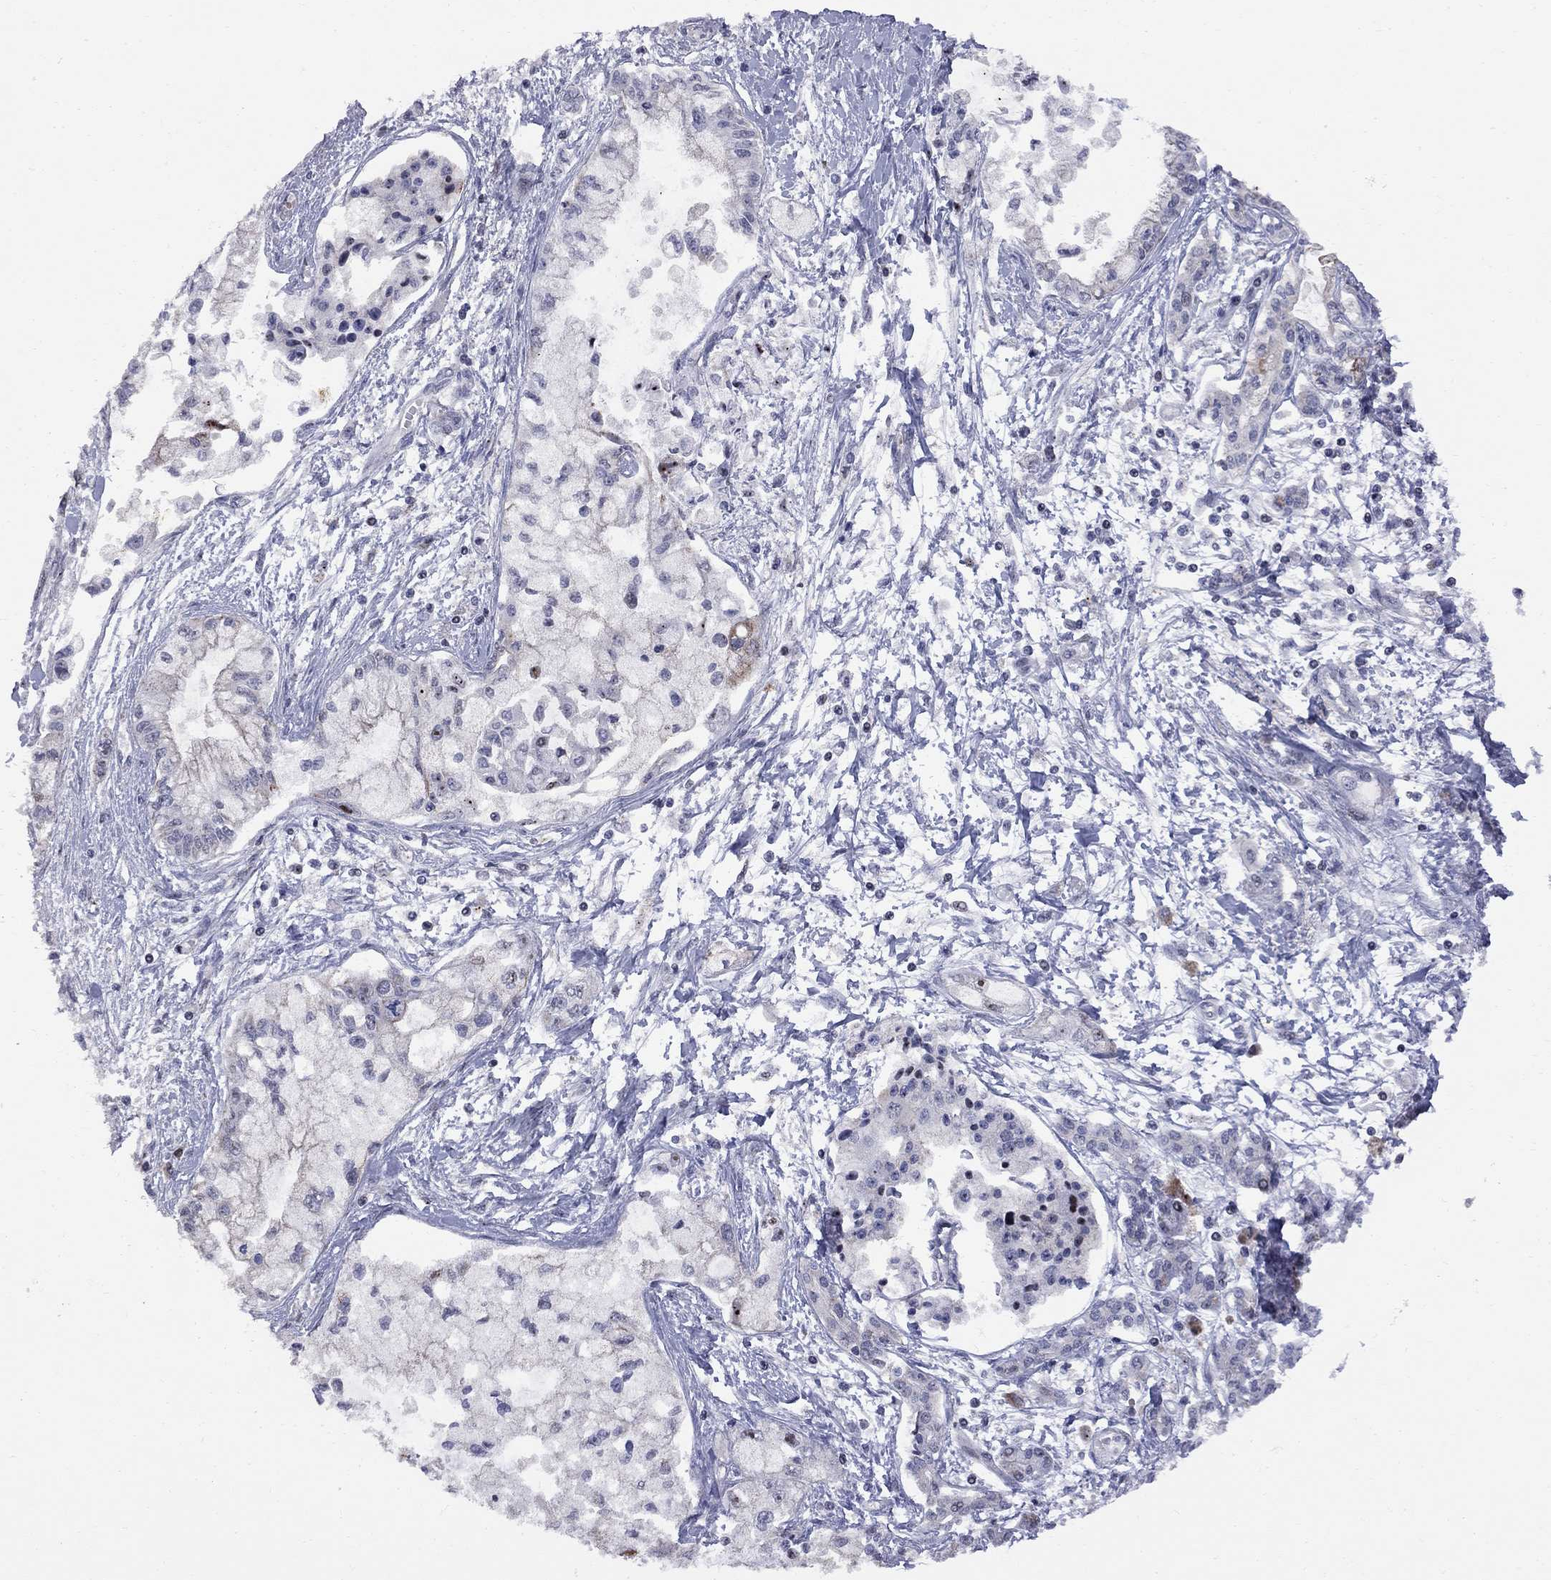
{"staining": {"intensity": "negative", "quantity": "none", "location": "none"}, "tissue": "pancreatic cancer", "cell_type": "Tumor cells", "image_type": "cancer", "snomed": [{"axis": "morphology", "description": "Adenocarcinoma, NOS"}, {"axis": "topography", "description": "Pancreas"}], "caption": "A micrograph of pancreatic adenocarcinoma stained for a protein displays no brown staining in tumor cells.", "gene": "DHX33", "patient": {"sex": "male", "age": 54}}